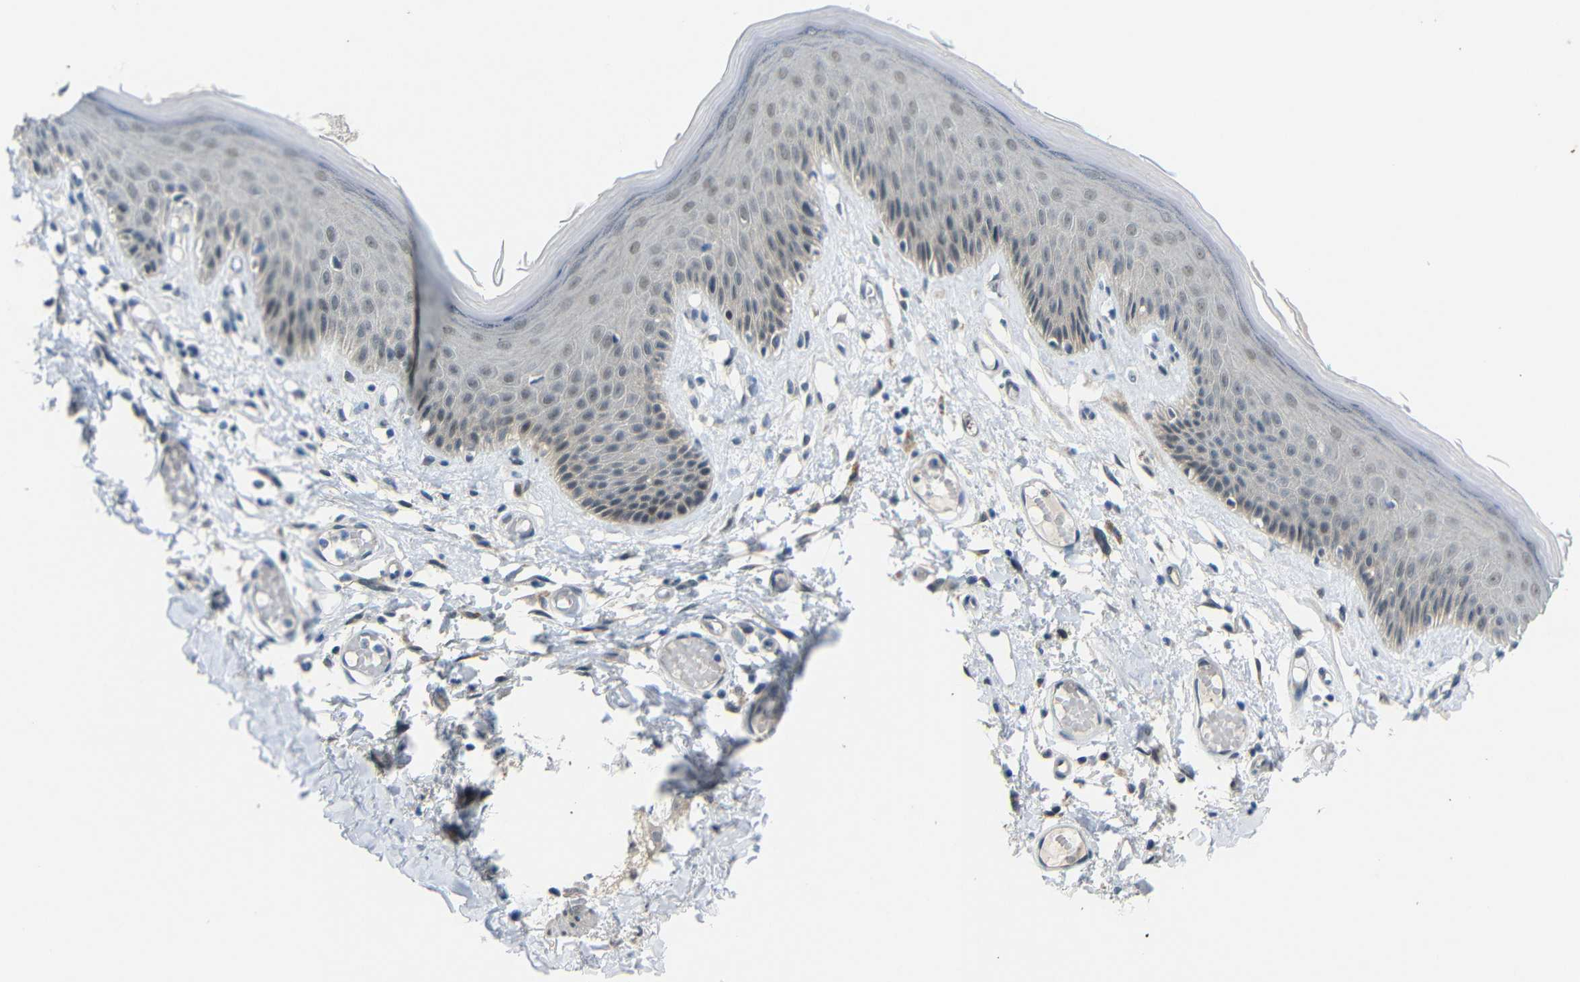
{"staining": {"intensity": "moderate", "quantity": "<25%", "location": "cytoplasmic/membranous"}, "tissue": "skin", "cell_type": "Epidermal cells", "image_type": "normal", "snomed": [{"axis": "morphology", "description": "Normal tissue, NOS"}, {"axis": "topography", "description": "Vulva"}], "caption": "Human skin stained with a brown dye displays moderate cytoplasmic/membranous positive expression in approximately <25% of epidermal cells.", "gene": "GPR158", "patient": {"sex": "female", "age": 73}}